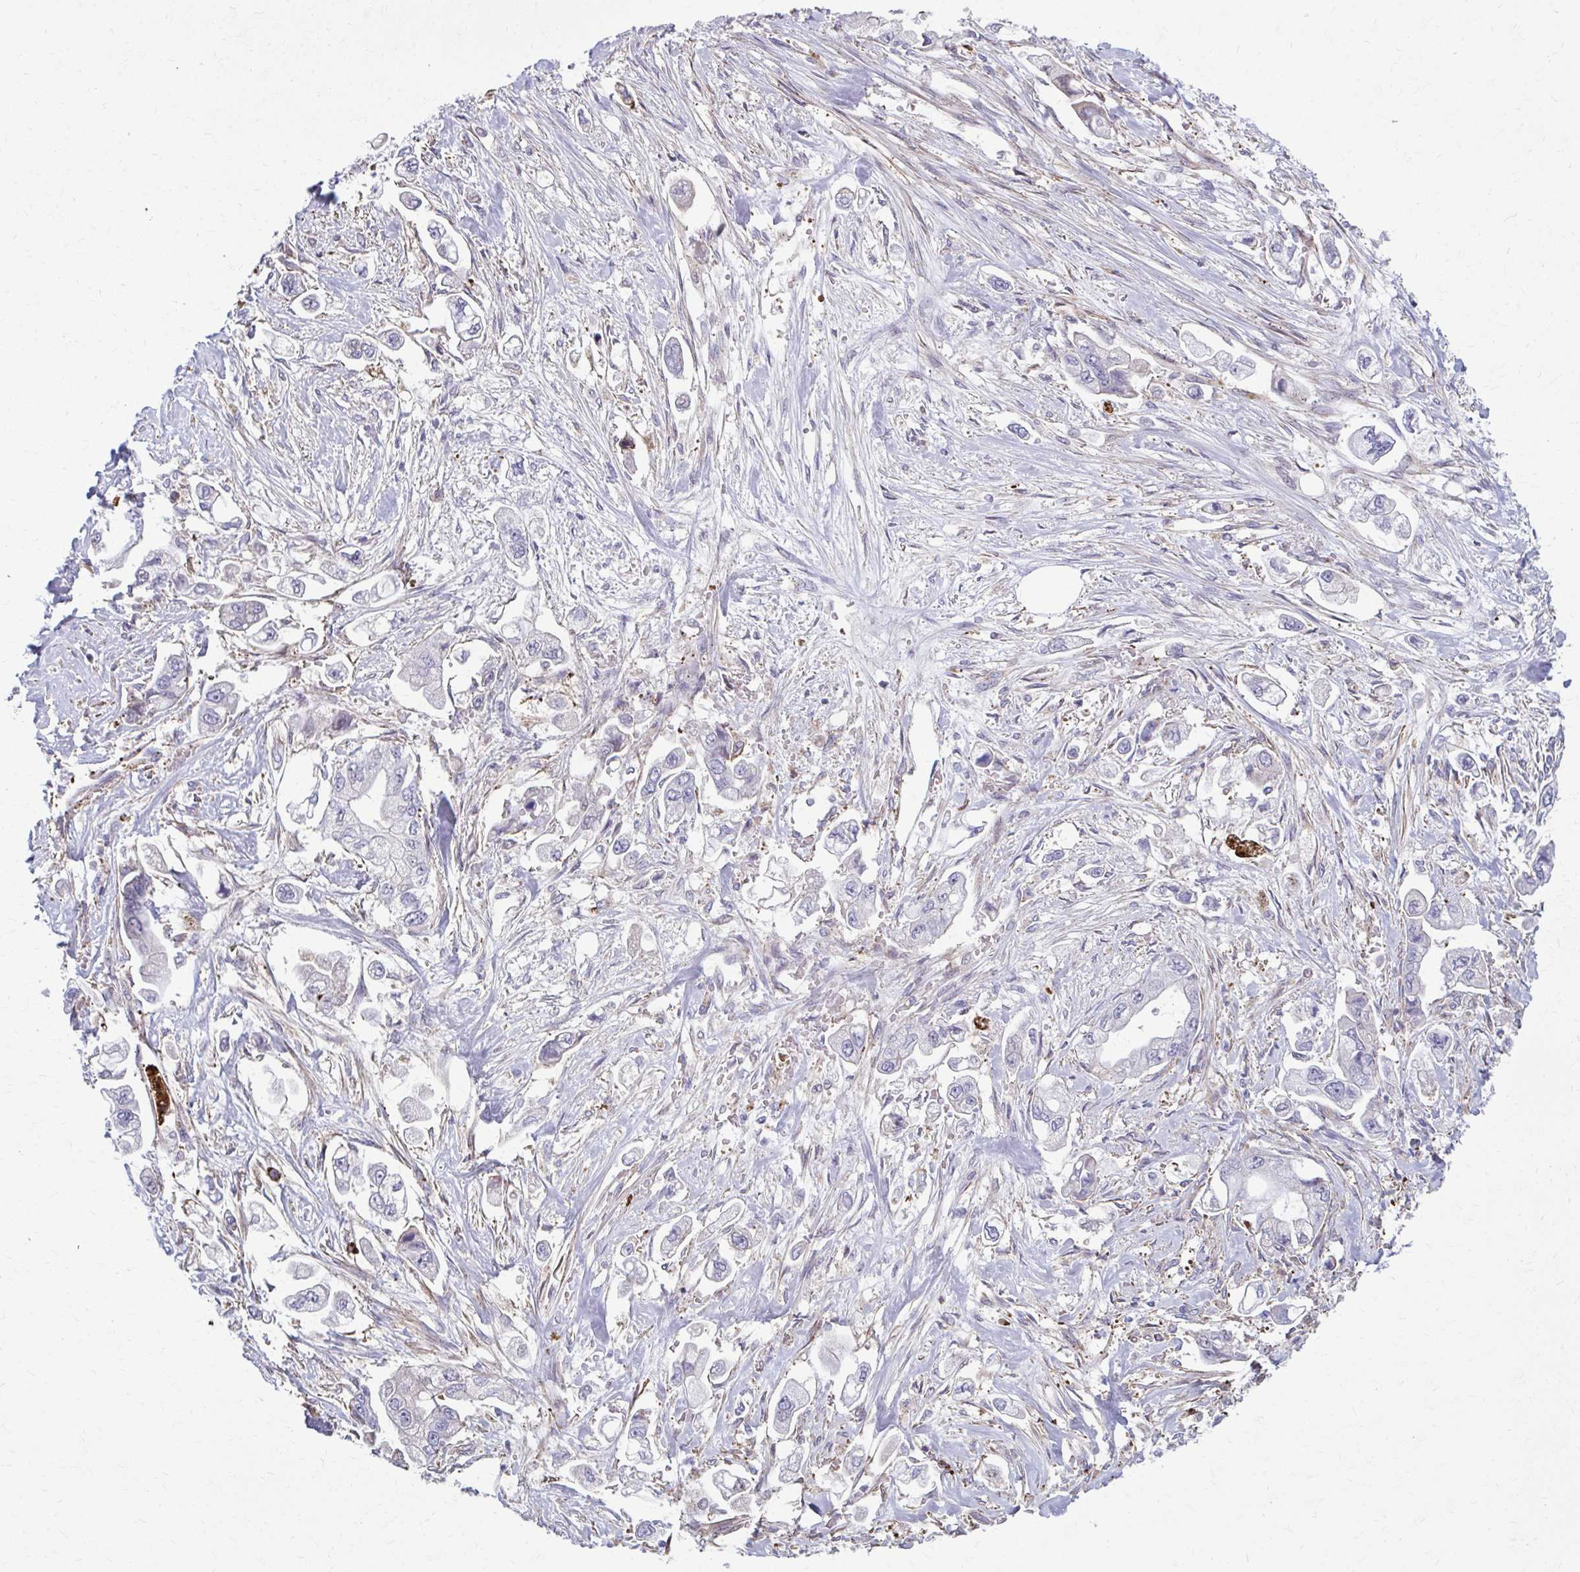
{"staining": {"intensity": "negative", "quantity": "none", "location": "none"}, "tissue": "stomach cancer", "cell_type": "Tumor cells", "image_type": "cancer", "snomed": [{"axis": "morphology", "description": "Adenocarcinoma, NOS"}, {"axis": "topography", "description": "Stomach"}], "caption": "A micrograph of human stomach cancer is negative for staining in tumor cells.", "gene": "LRRC4B", "patient": {"sex": "male", "age": 62}}